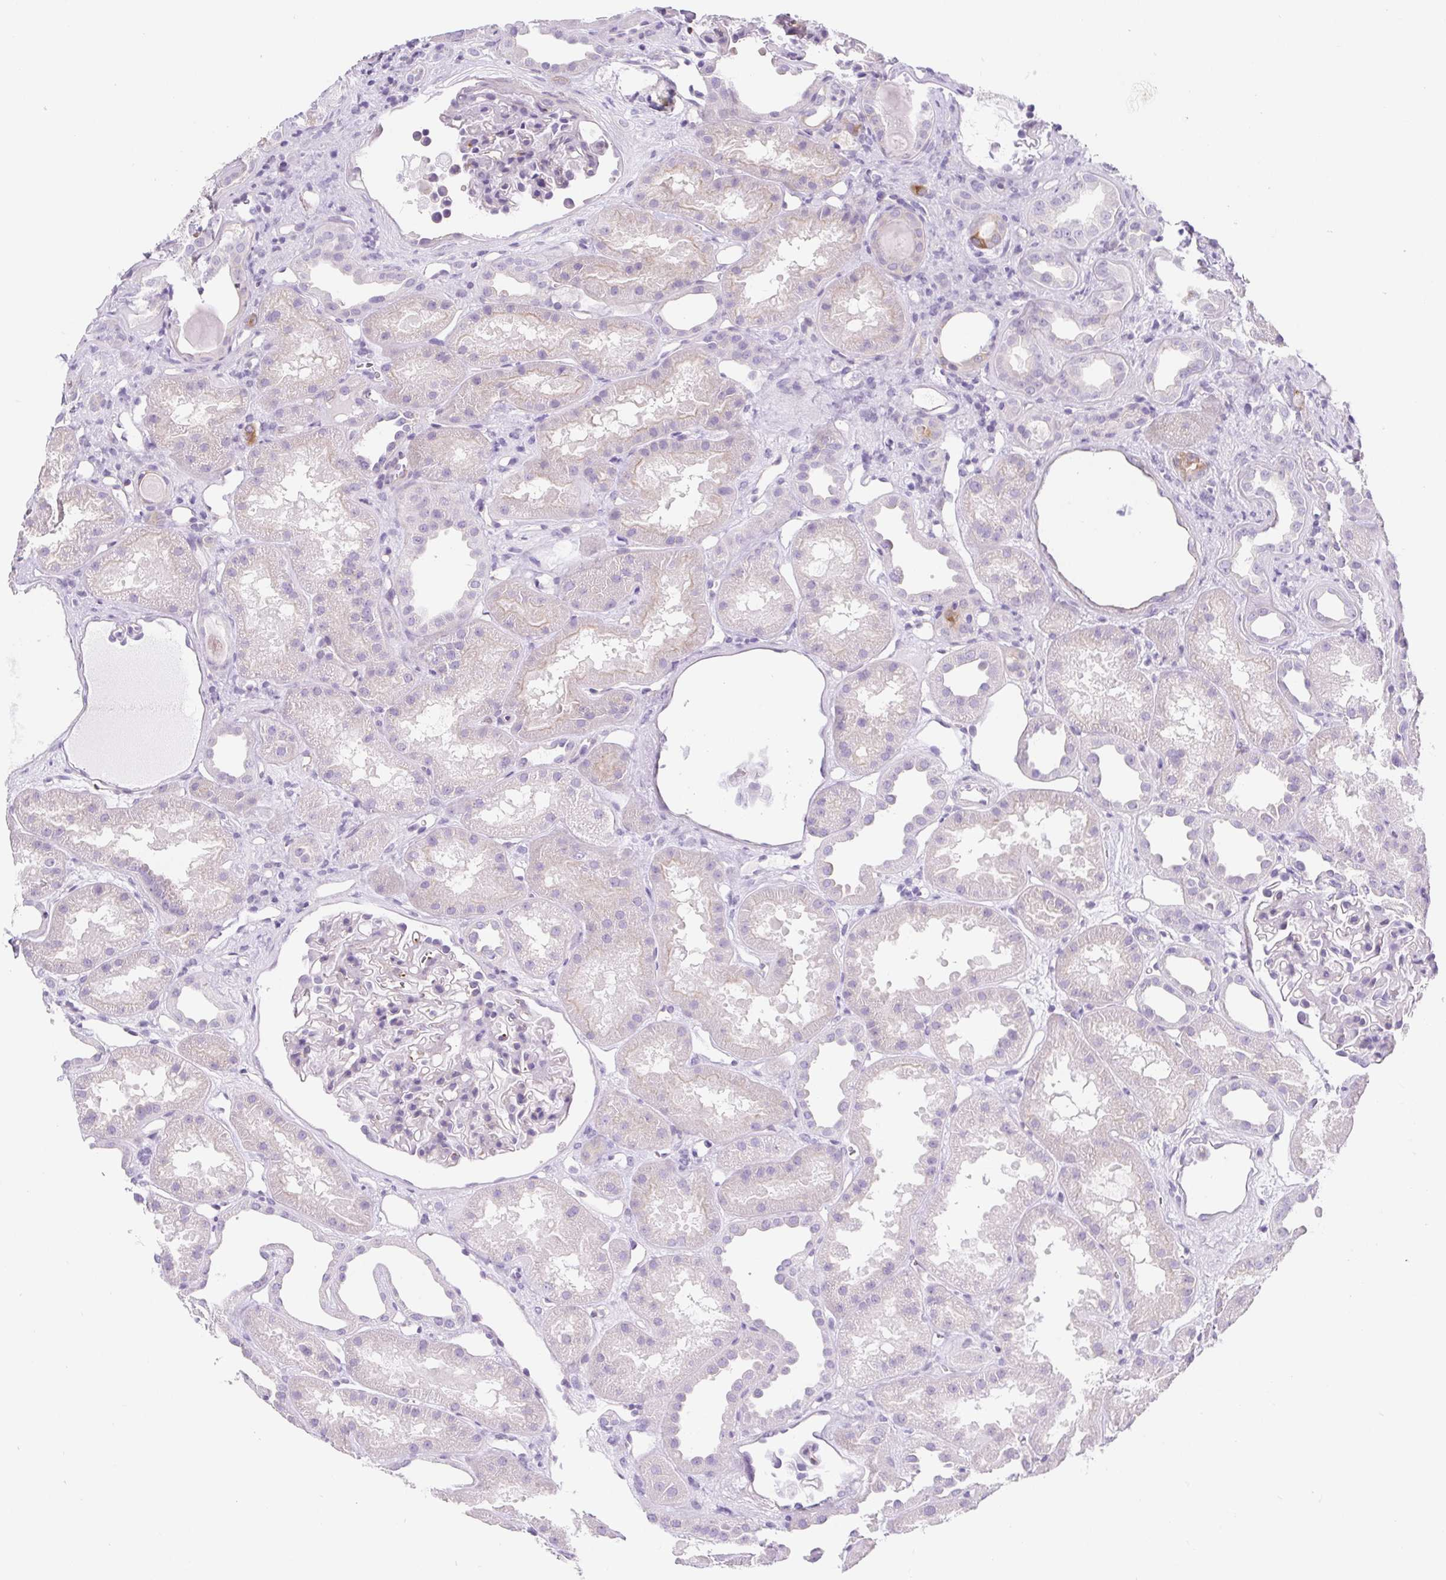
{"staining": {"intensity": "negative", "quantity": "none", "location": "none"}, "tissue": "kidney", "cell_type": "Cells in glomeruli", "image_type": "normal", "snomed": [{"axis": "morphology", "description": "Normal tissue, NOS"}, {"axis": "topography", "description": "Kidney"}], "caption": "Micrograph shows no protein positivity in cells in glomeruli of normal kidney. The staining is performed using DAB brown chromogen with nuclei counter-stained in using hematoxylin.", "gene": "BCAS1", "patient": {"sex": "male", "age": 61}}